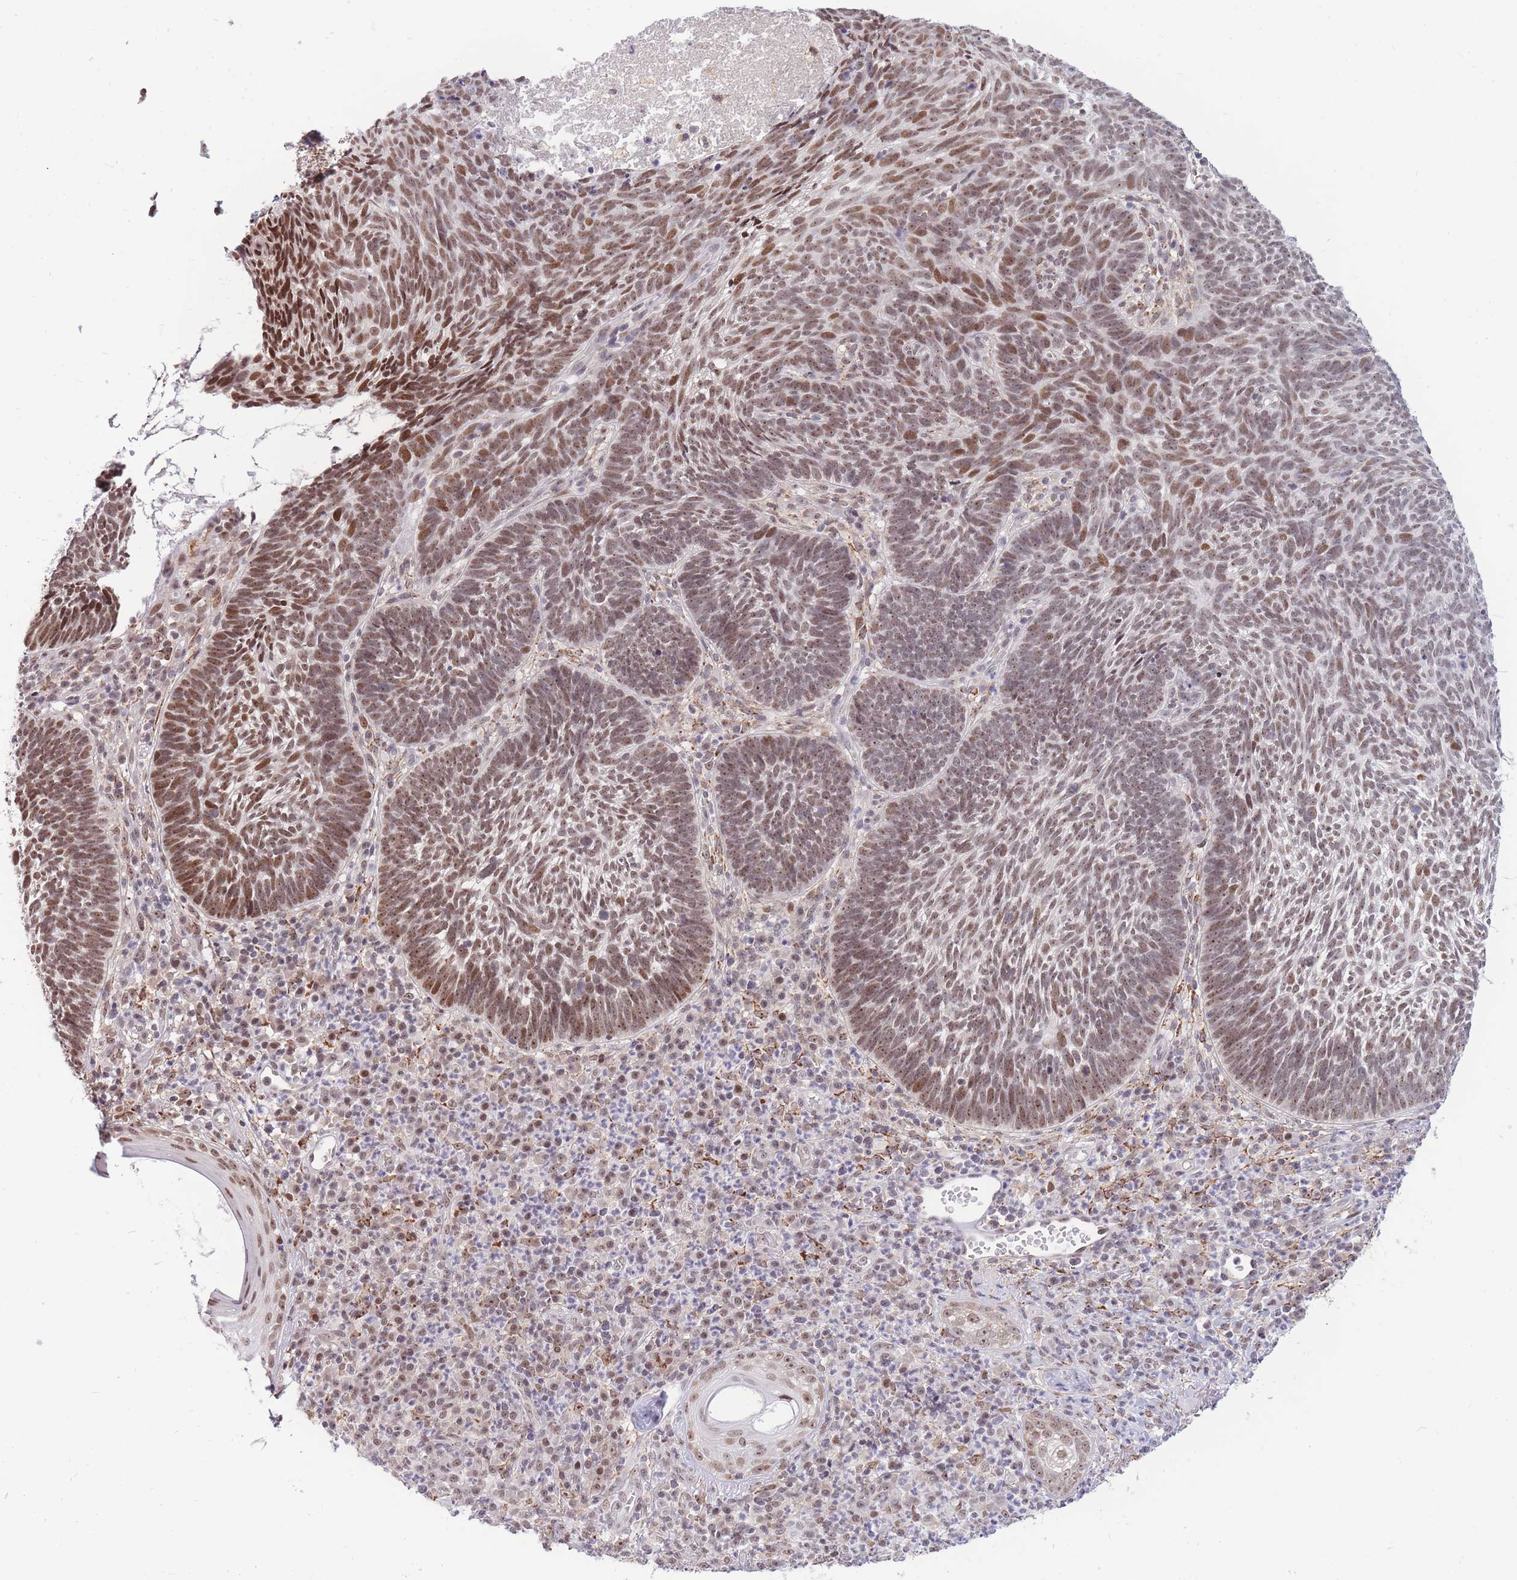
{"staining": {"intensity": "moderate", "quantity": ">75%", "location": "cytoplasmic/membranous,nuclear"}, "tissue": "skin cancer", "cell_type": "Tumor cells", "image_type": "cancer", "snomed": [{"axis": "morphology", "description": "Basal cell carcinoma"}, {"axis": "topography", "description": "Skin"}], "caption": "Skin cancer (basal cell carcinoma) tissue shows moderate cytoplasmic/membranous and nuclear staining in approximately >75% of tumor cells (DAB = brown stain, brightfield microscopy at high magnification).", "gene": "TARBP2", "patient": {"sex": "male", "age": 88}}